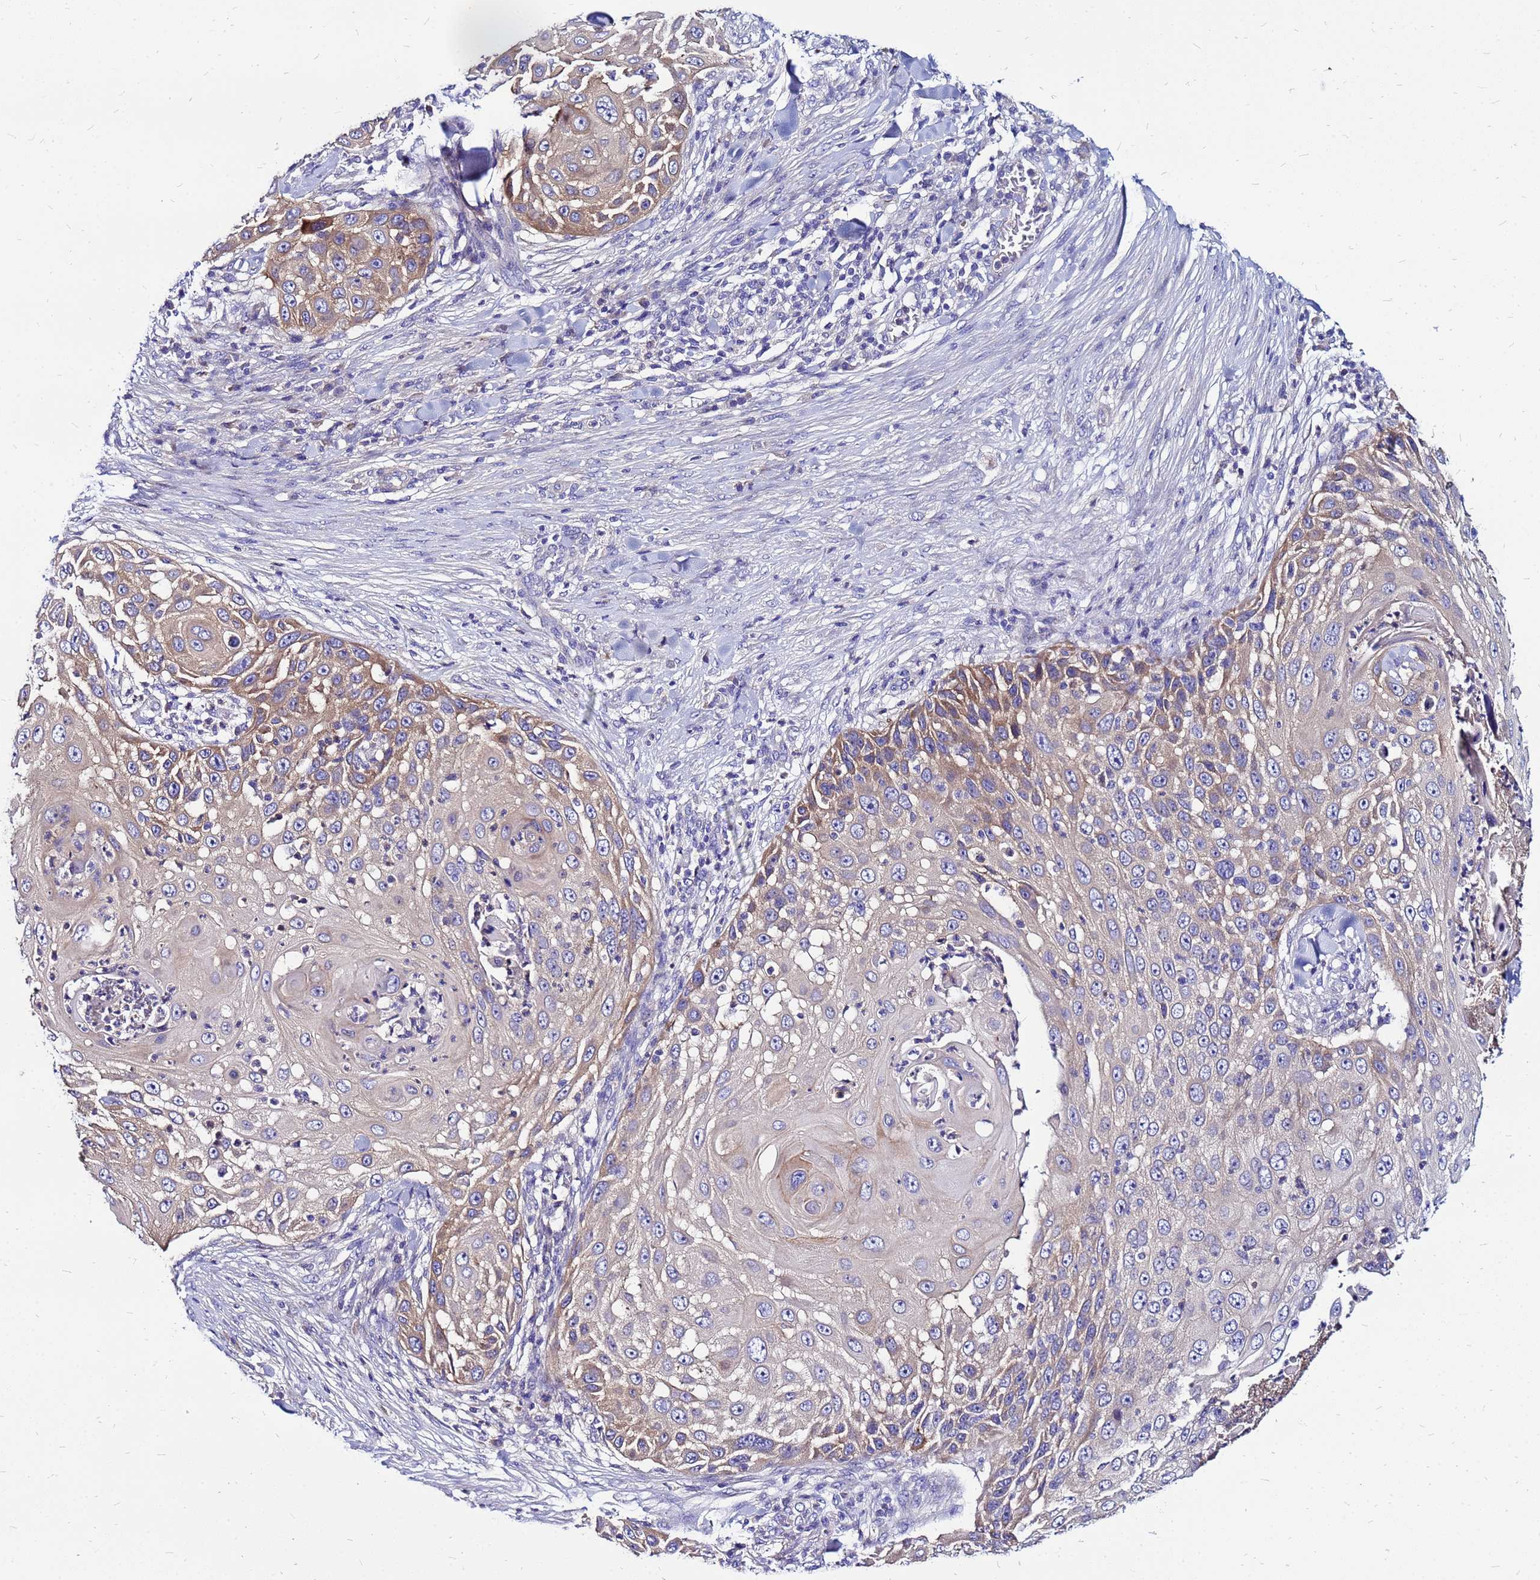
{"staining": {"intensity": "moderate", "quantity": "<25%", "location": "cytoplasmic/membranous"}, "tissue": "skin cancer", "cell_type": "Tumor cells", "image_type": "cancer", "snomed": [{"axis": "morphology", "description": "Squamous cell carcinoma, NOS"}, {"axis": "topography", "description": "Skin"}], "caption": "Squamous cell carcinoma (skin) was stained to show a protein in brown. There is low levels of moderate cytoplasmic/membranous expression in approximately <25% of tumor cells.", "gene": "ARHGEF5", "patient": {"sex": "female", "age": 44}}